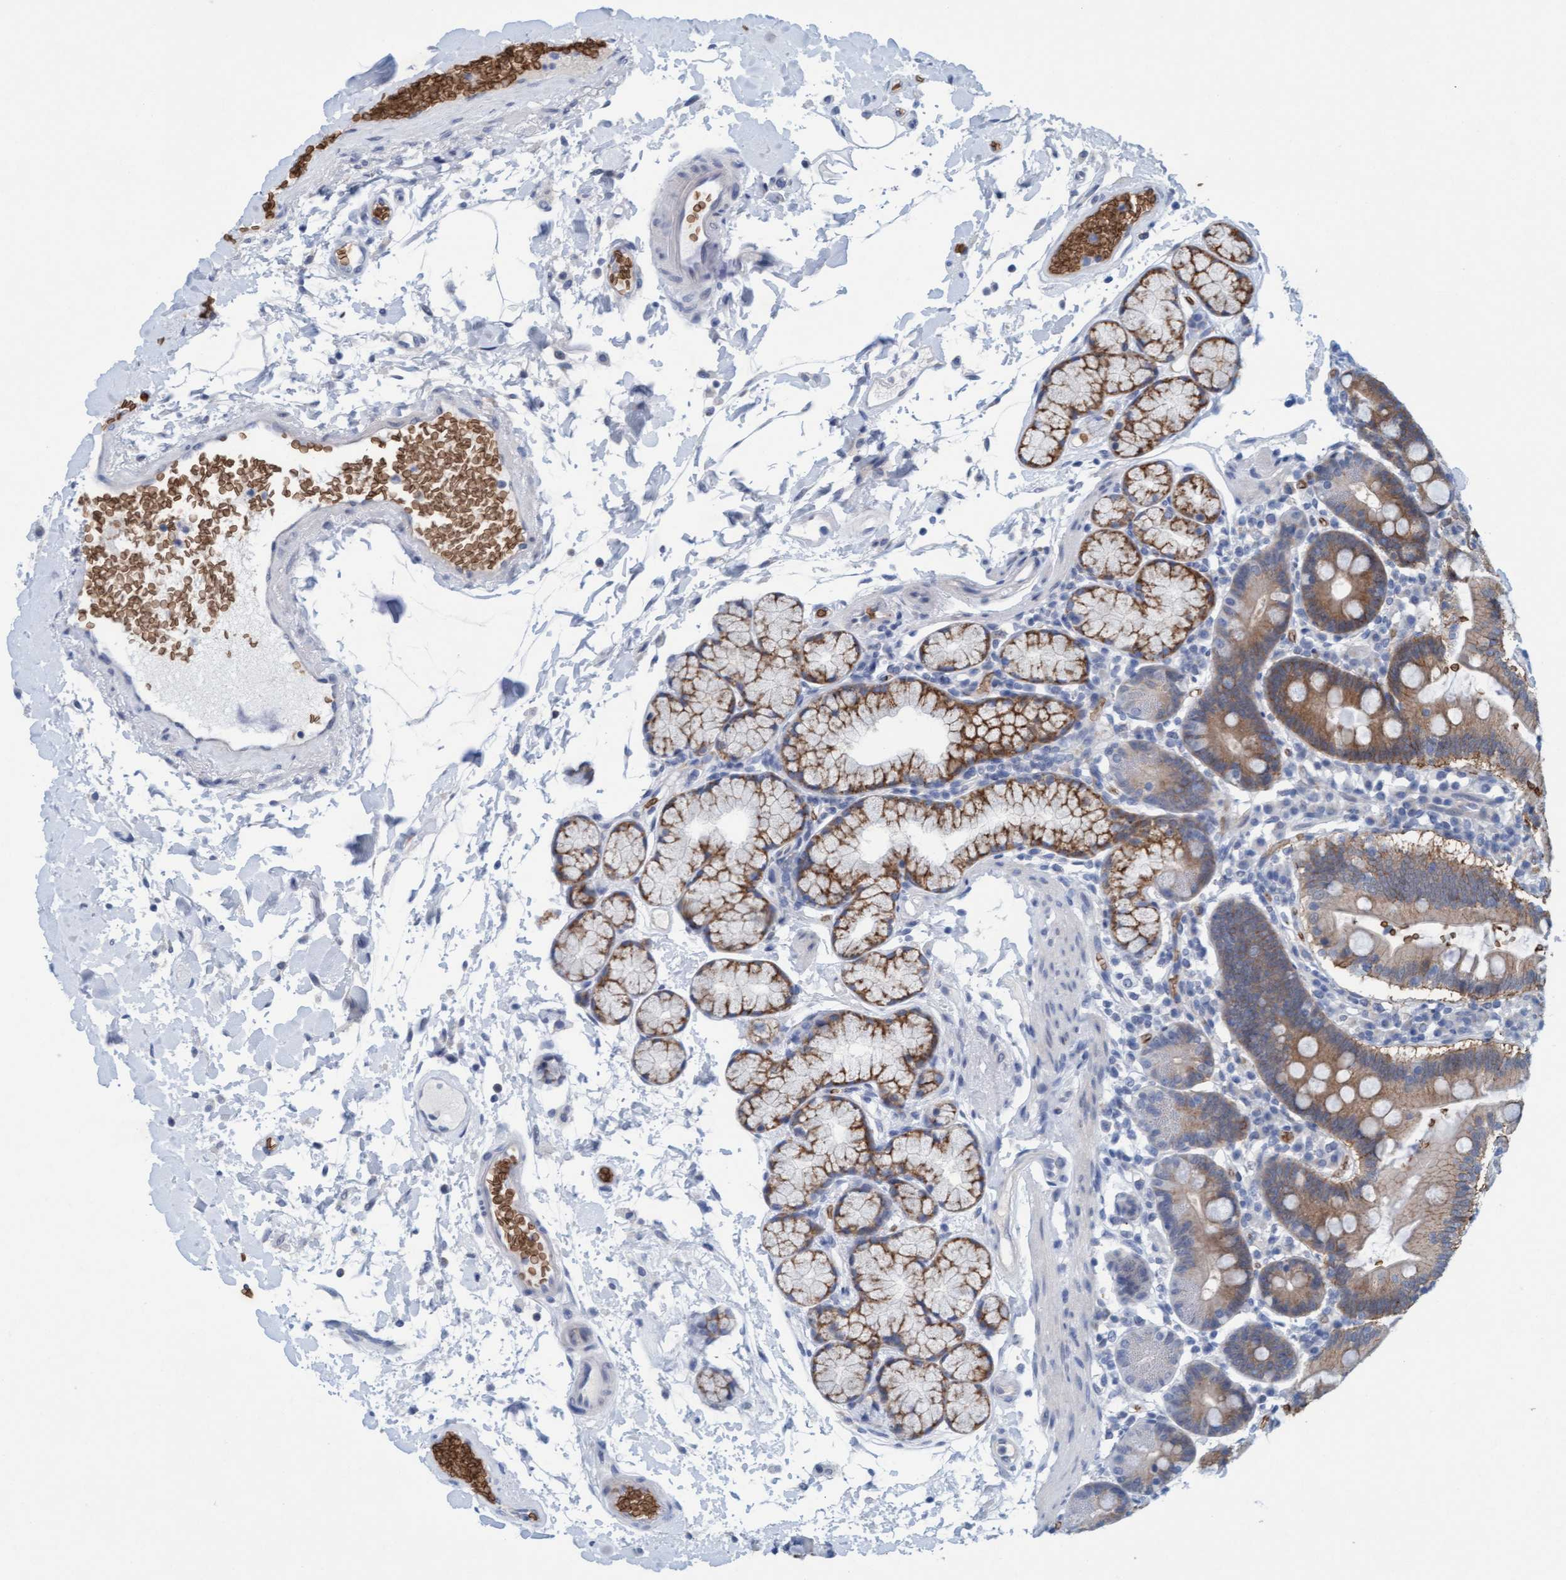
{"staining": {"intensity": "moderate", "quantity": ">75%", "location": "cytoplasmic/membranous"}, "tissue": "duodenum", "cell_type": "Glandular cells", "image_type": "normal", "snomed": [{"axis": "morphology", "description": "Normal tissue, NOS"}, {"axis": "topography", "description": "Small intestine, NOS"}], "caption": "Immunohistochemical staining of benign duodenum shows >75% levels of moderate cytoplasmic/membranous protein expression in approximately >75% of glandular cells. (DAB IHC with brightfield microscopy, high magnification).", "gene": "SPEM2", "patient": {"sex": "female", "age": 71}}